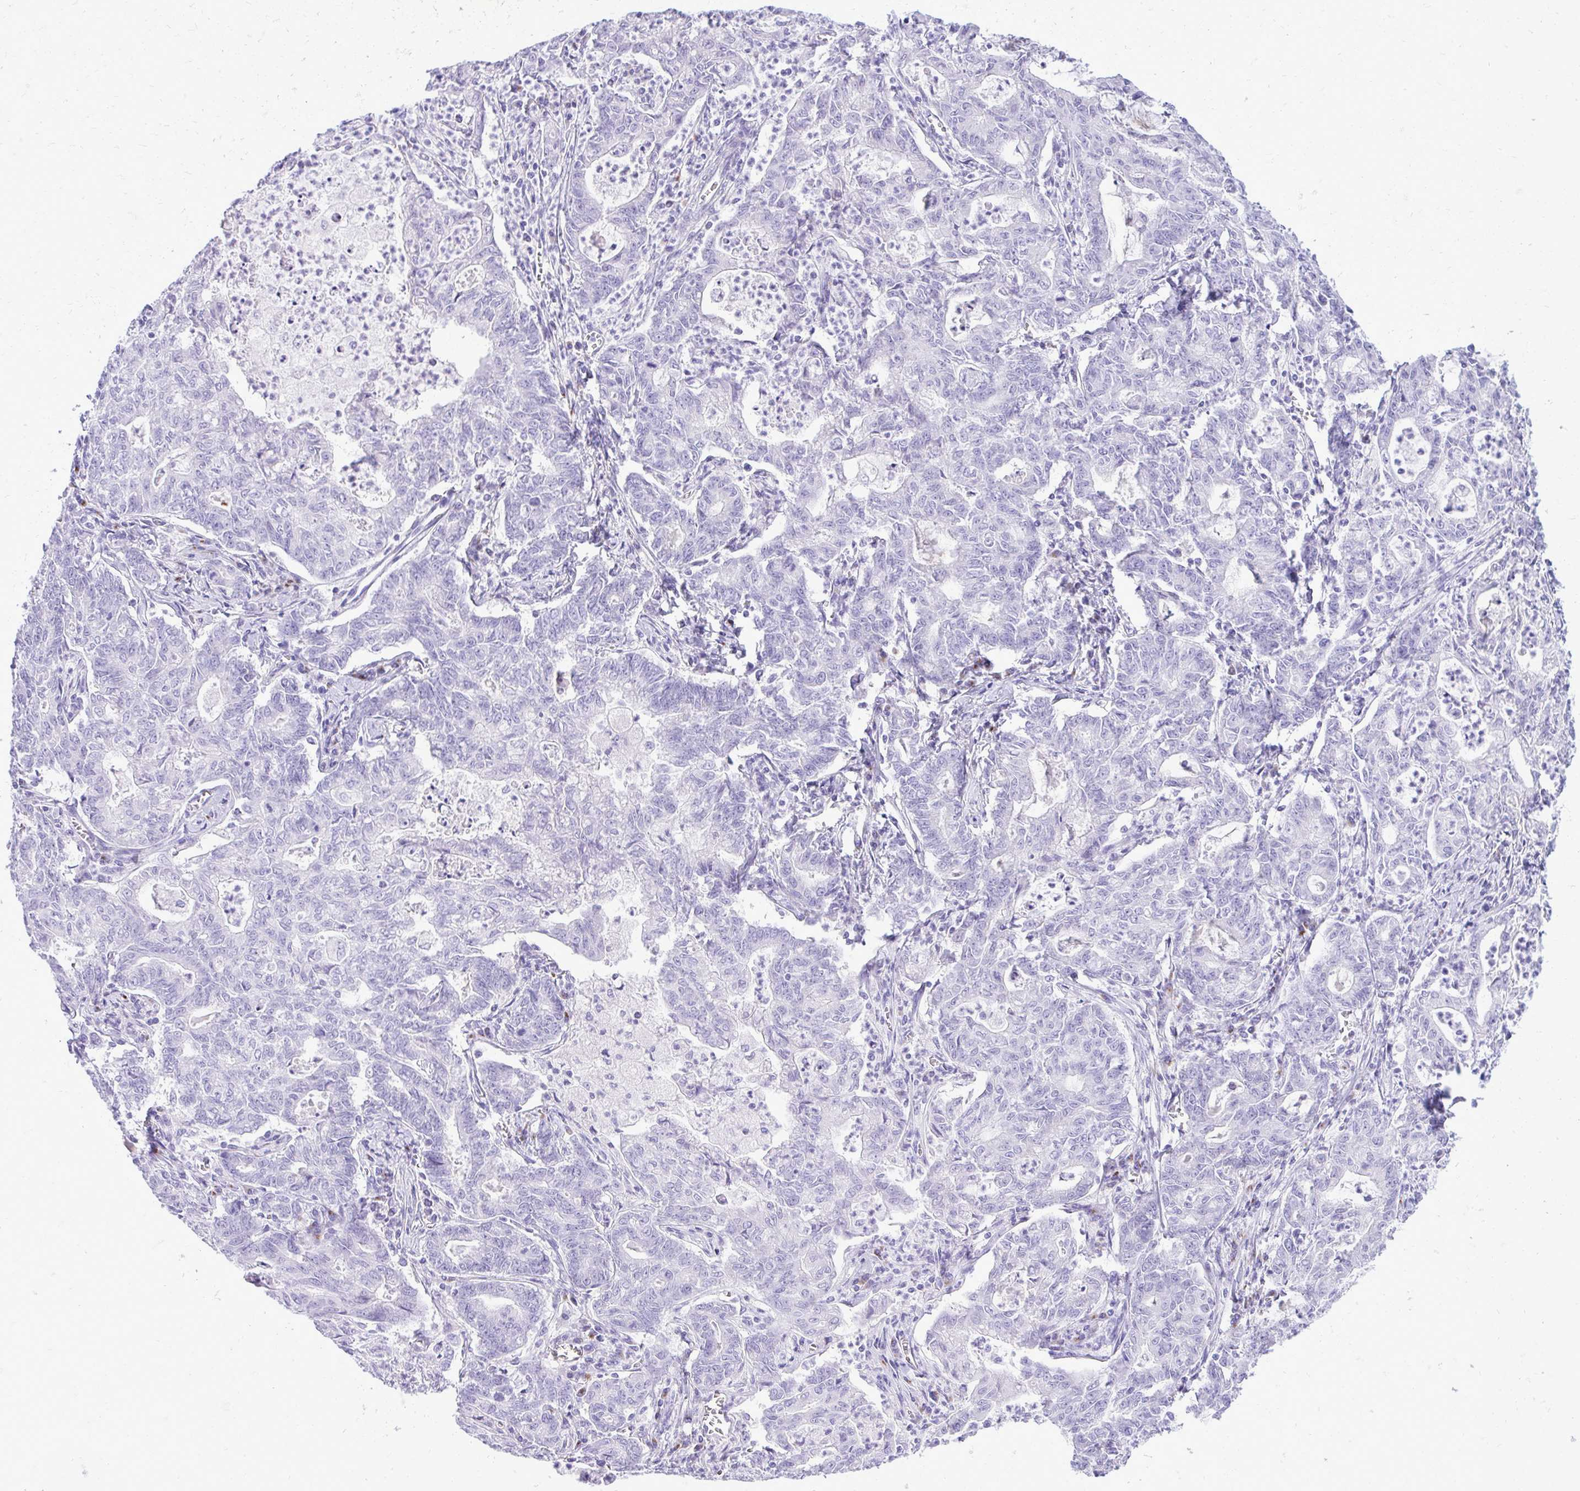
{"staining": {"intensity": "negative", "quantity": "none", "location": "none"}, "tissue": "stomach cancer", "cell_type": "Tumor cells", "image_type": "cancer", "snomed": [{"axis": "morphology", "description": "Adenocarcinoma, NOS"}, {"axis": "topography", "description": "Stomach, upper"}], "caption": "This photomicrograph is of stomach cancer (adenocarcinoma) stained with immunohistochemistry to label a protein in brown with the nuclei are counter-stained blue. There is no positivity in tumor cells. (DAB immunohistochemistry, high magnification).", "gene": "ANKDD1B", "patient": {"sex": "female", "age": 79}}